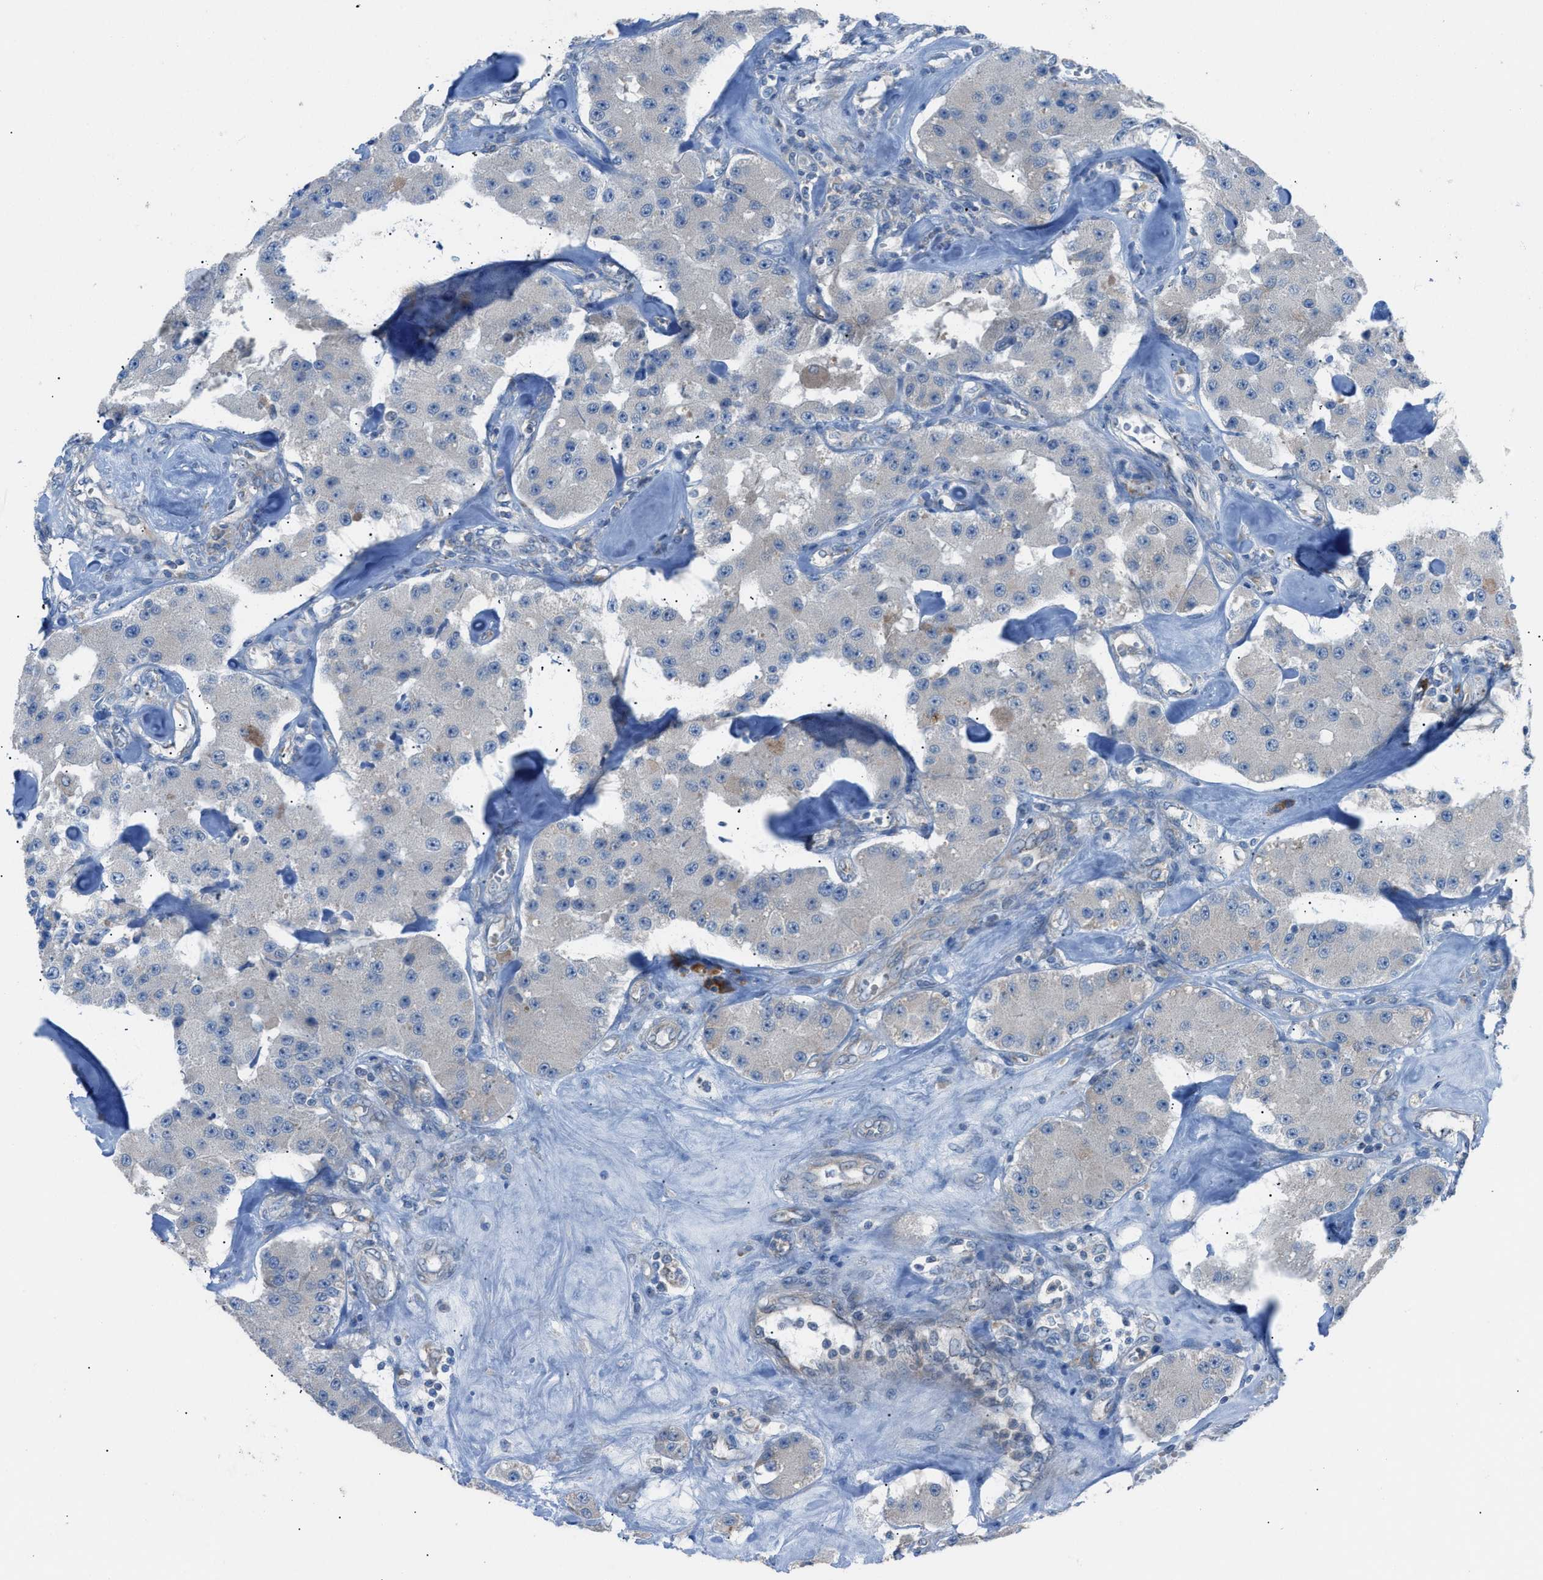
{"staining": {"intensity": "negative", "quantity": "none", "location": "none"}, "tissue": "carcinoid", "cell_type": "Tumor cells", "image_type": "cancer", "snomed": [{"axis": "morphology", "description": "Carcinoid, malignant, NOS"}, {"axis": "topography", "description": "Pancreas"}], "caption": "This is an immunohistochemistry (IHC) histopathology image of human carcinoid. There is no staining in tumor cells.", "gene": "HEG1", "patient": {"sex": "male", "age": 41}}